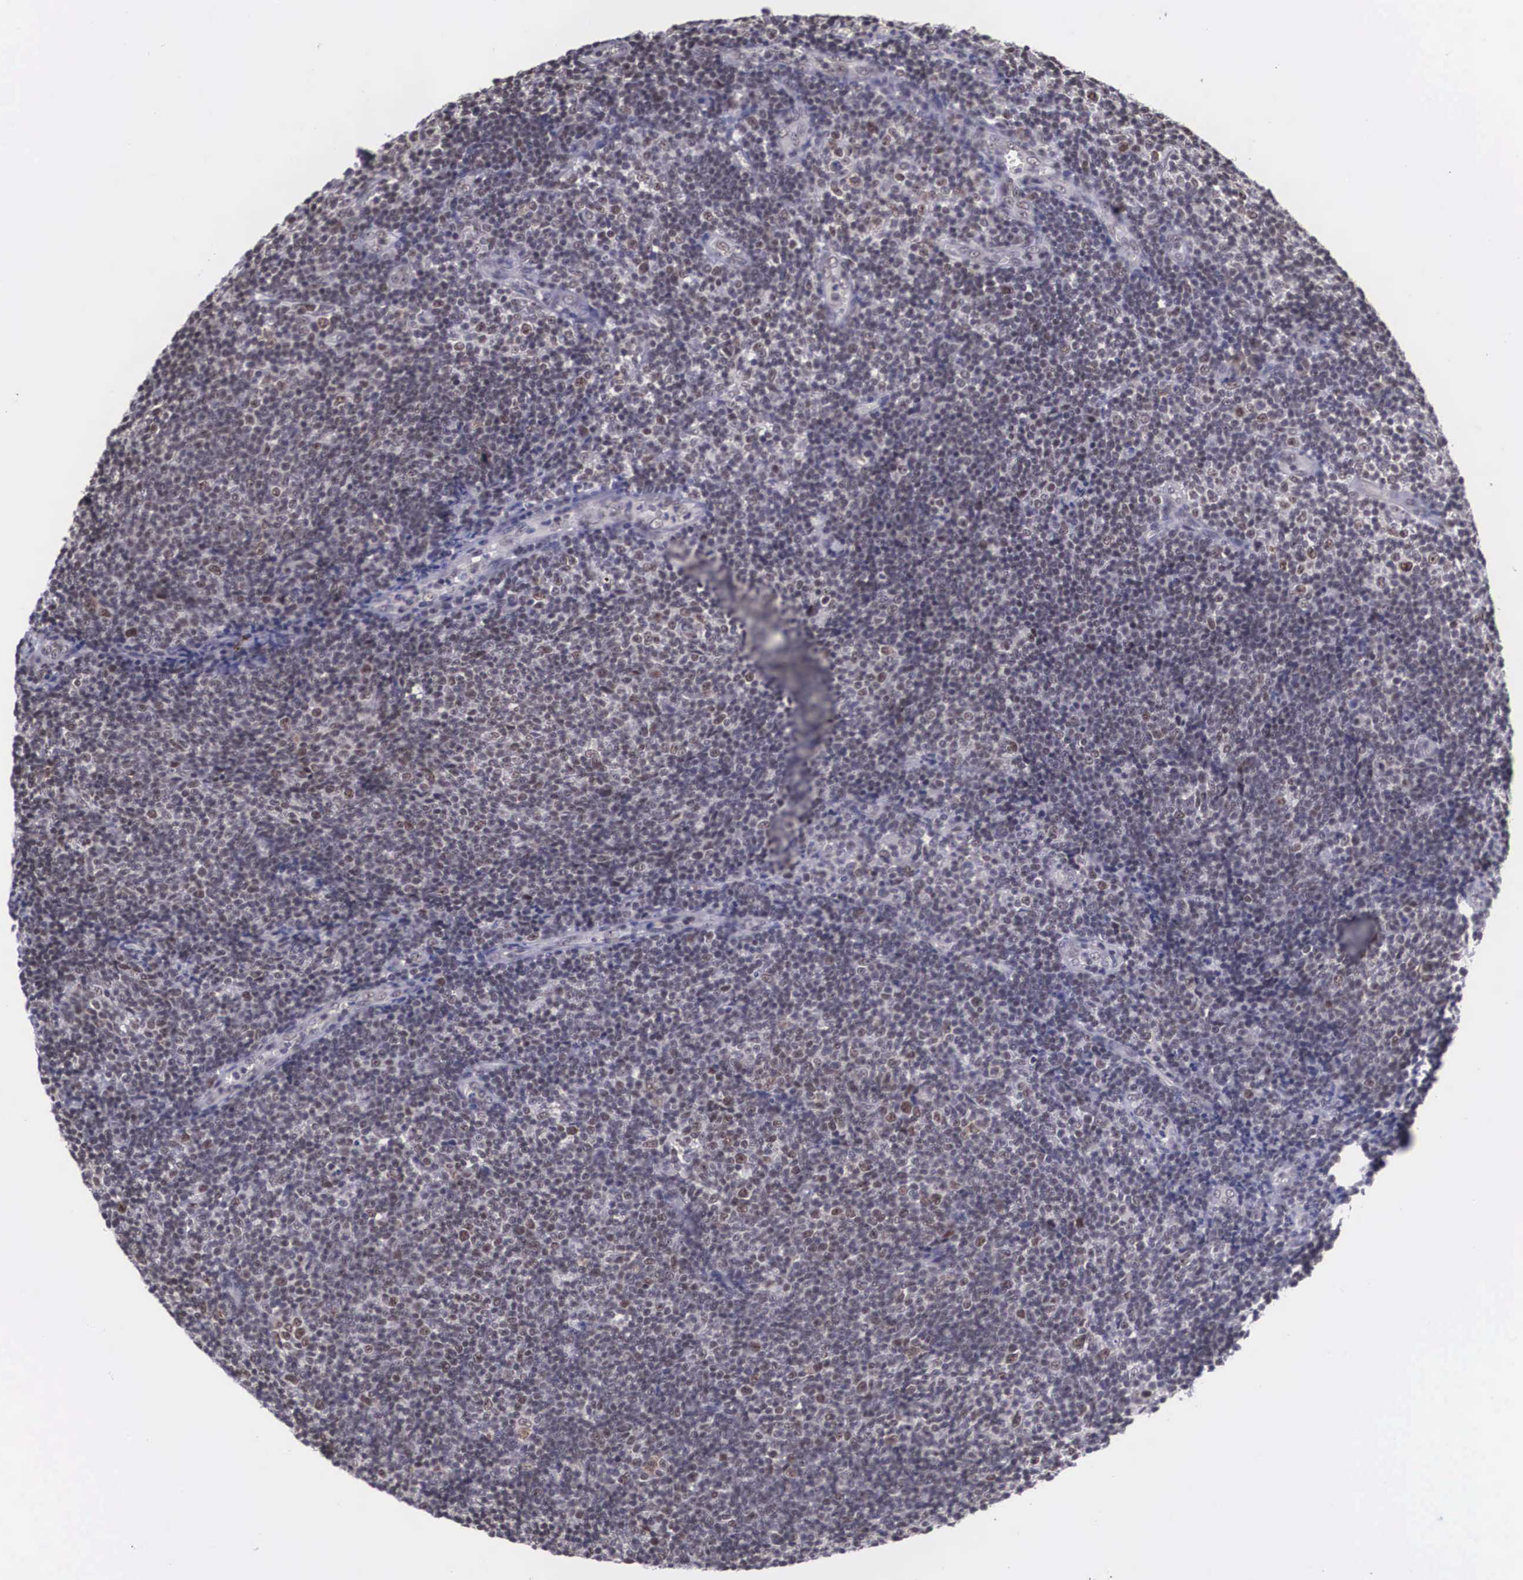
{"staining": {"intensity": "weak", "quantity": "<25%", "location": "nuclear"}, "tissue": "lymphoma", "cell_type": "Tumor cells", "image_type": "cancer", "snomed": [{"axis": "morphology", "description": "Malignant lymphoma, non-Hodgkin's type, Low grade"}, {"axis": "topography", "description": "Lymph node"}], "caption": "The micrograph shows no staining of tumor cells in lymphoma. (DAB (3,3'-diaminobenzidine) immunohistochemistry (IHC) with hematoxylin counter stain).", "gene": "ZNF275", "patient": {"sex": "male", "age": 49}}